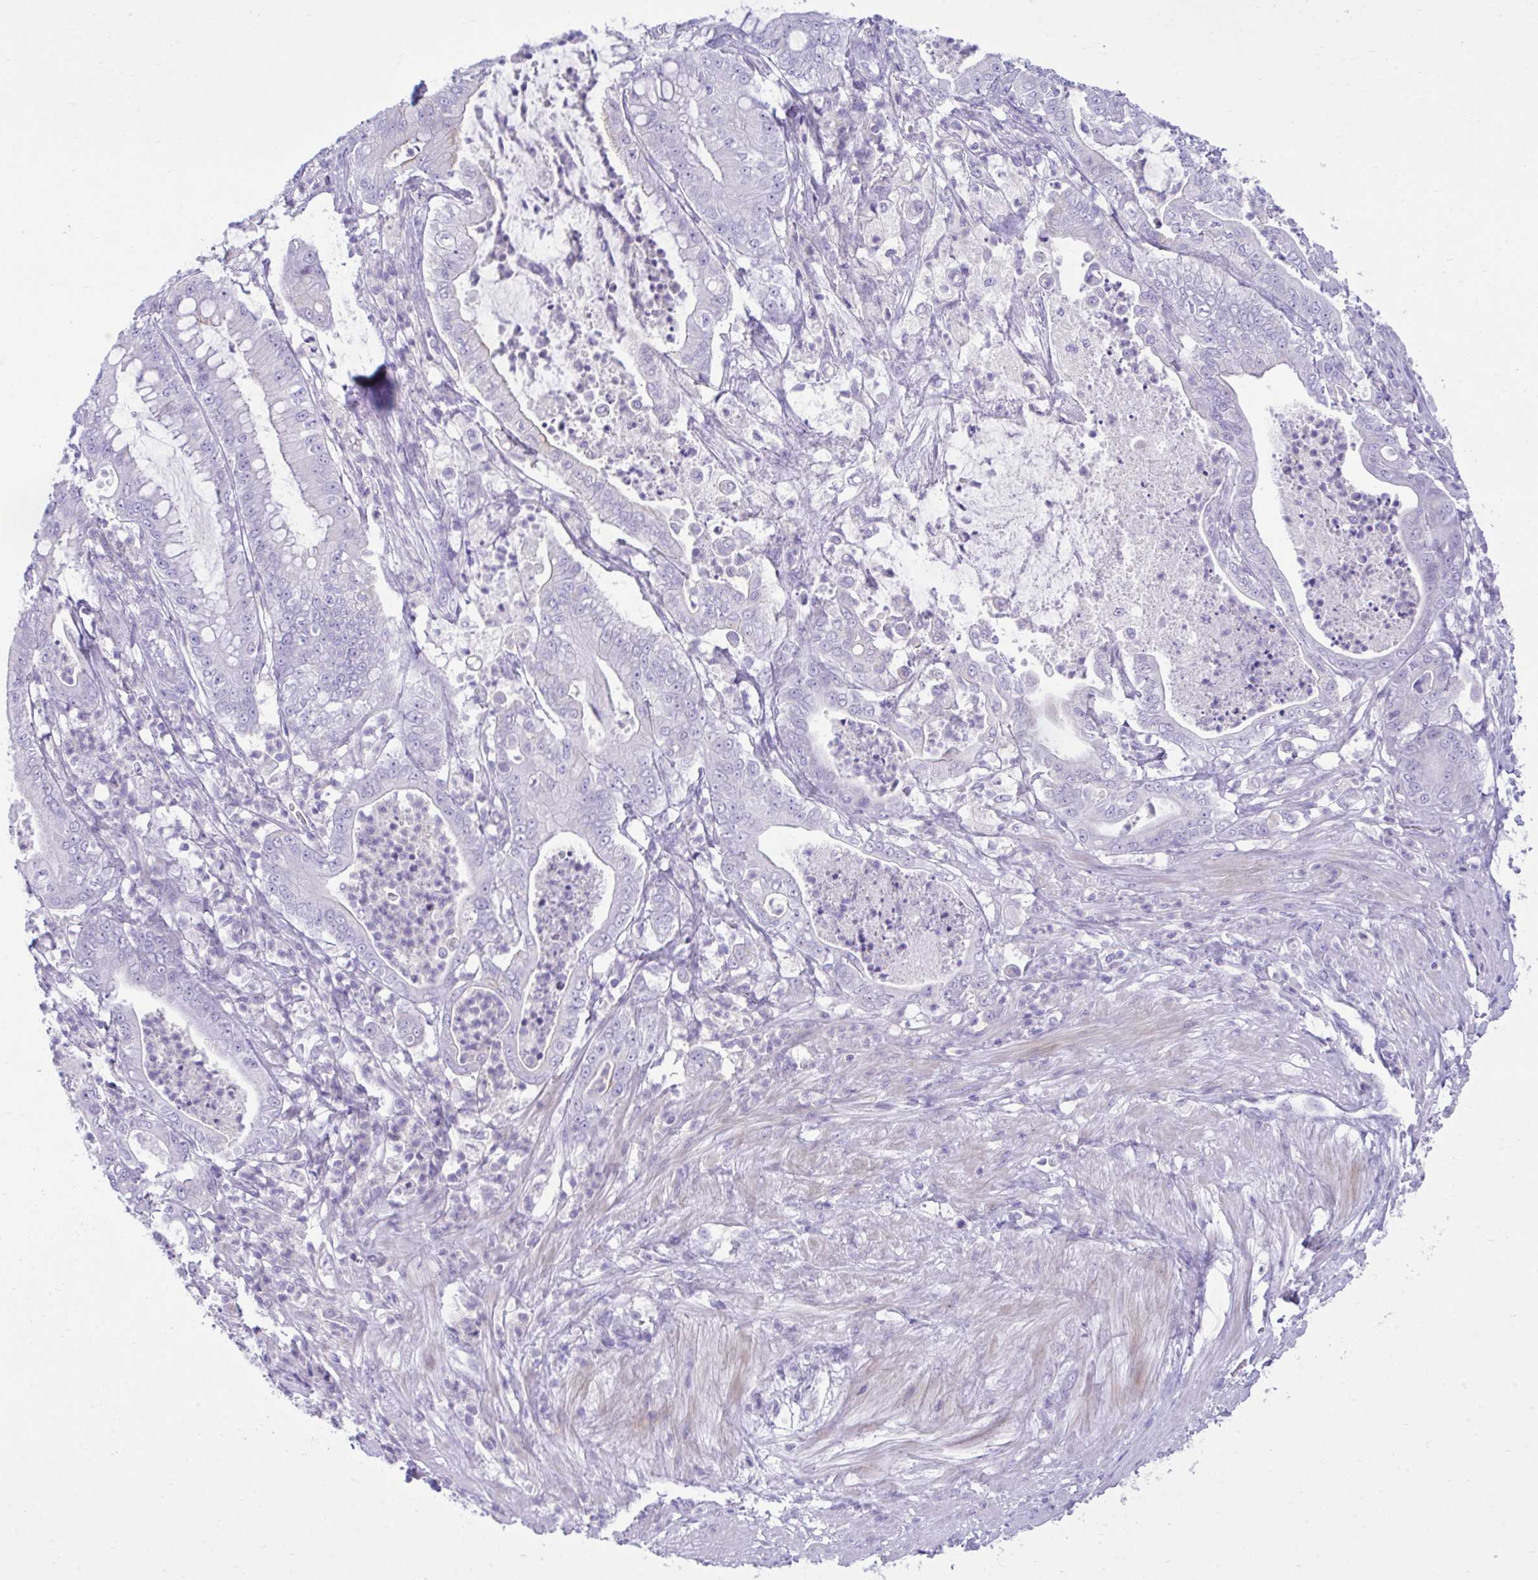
{"staining": {"intensity": "negative", "quantity": "none", "location": "none"}, "tissue": "pancreatic cancer", "cell_type": "Tumor cells", "image_type": "cancer", "snomed": [{"axis": "morphology", "description": "Adenocarcinoma, NOS"}, {"axis": "topography", "description": "Pancreas"}], "caption": "This is an IHC photomicrograph of adenocarcinoma (pancreatic). There is no expression in tumor cells.", "gene": "PLEKHH1", "patient": {"sex": "male", "age": 71}}